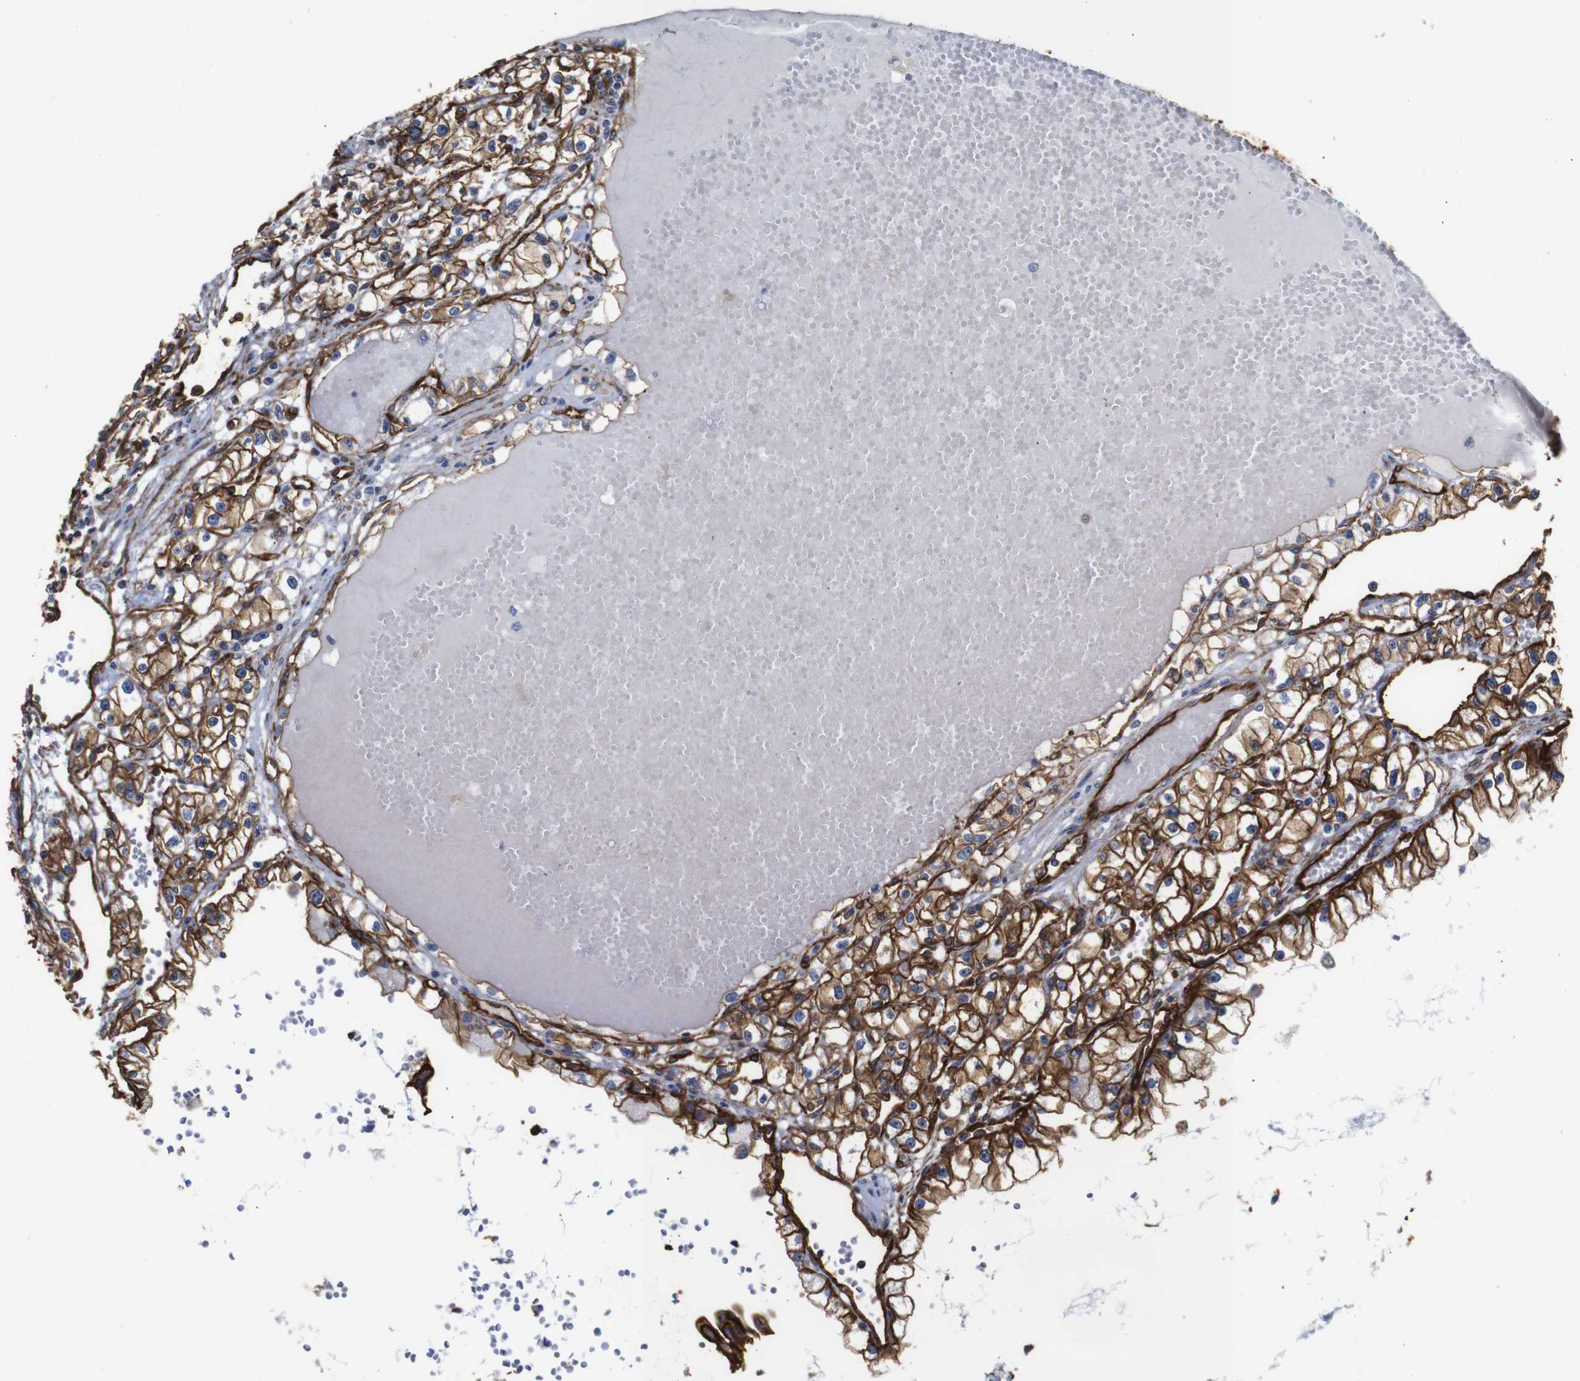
{"staining": {"intensity": "strong", "quantity": ">75%", "location": "cytoplasmic/membranous"}, "tissue": "renal cancer", "cell_type": "Tumor cells", "image_type": "cancer", "snomed": [{"axis": "morphology", "description": "Adenocarcinoma, NOS"}, {"axis": "topography", "description": "Kidney"}], "caption": "DAB immunohistochemical staining of renal cancer shows strong cytoplasmic/membranous protein expression in approximately >75% of tumor cells.", "gene": "SPTBN1", "patient": {"sex": "male", "age": 56}}